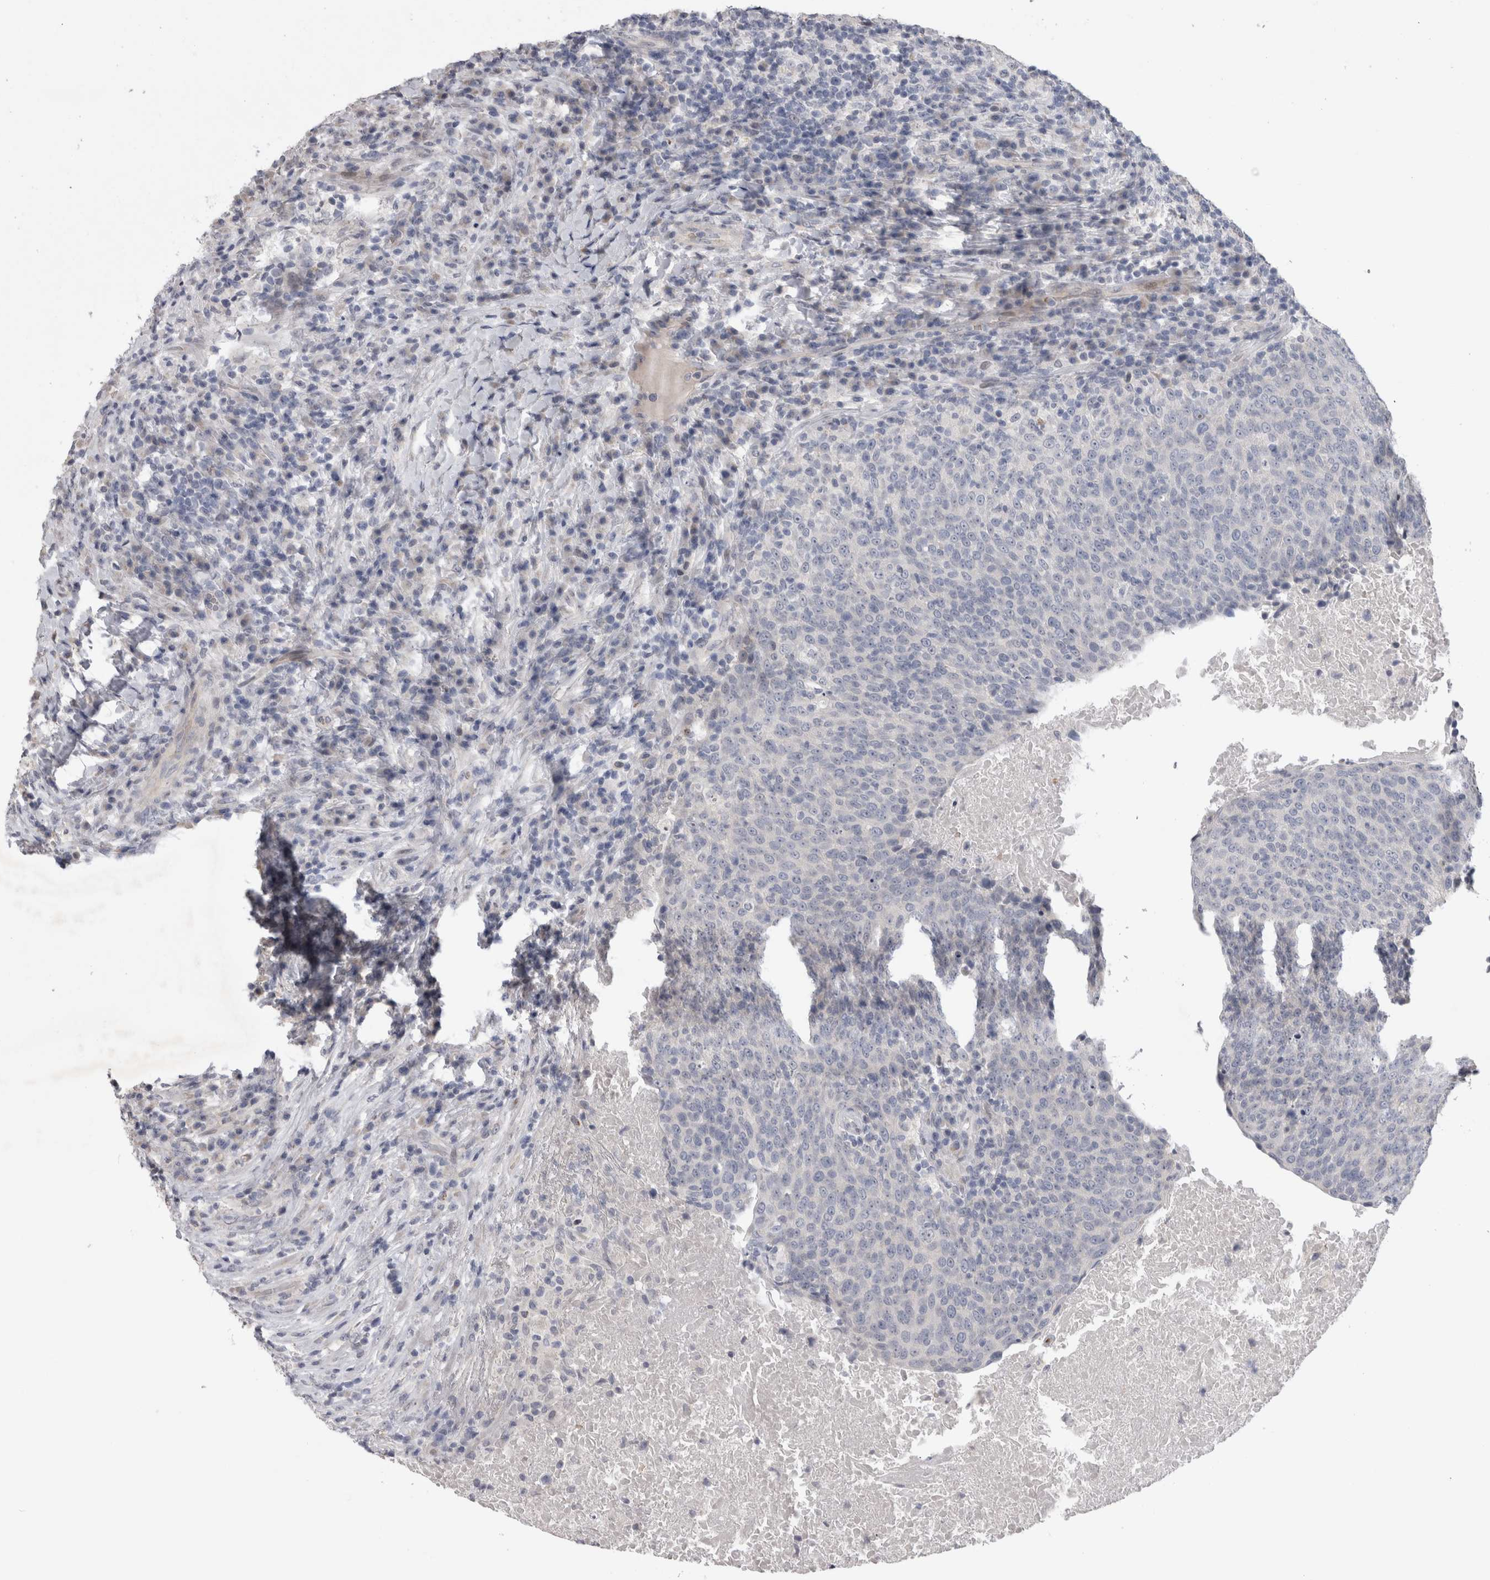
{"staining": {"intensity": "negative", "quantity": "none", "location": "none"}, "tissue": "head and neck cancer", "cell_type": "Tumor cells", "image_type": "cancer", "snomed": [{"axis": "morphology", "description": "Squamous cell carcinoma, NOS"}, {"axis": "morphology", "description": "Squamous cell carcinoma, metastatic, NOS"}, {"axis": "topography", "description": "Lymph node"}, {"axis": "topography", "description": "Head-Neck"}], "caption": "This is an immunohistochemistry histopathology image of metastatic squamous cell carcinoma (head and neck). There is no staining in tumor cells.", "gene": "IFI44", "patient": {"sex": "male", "age": 62}}